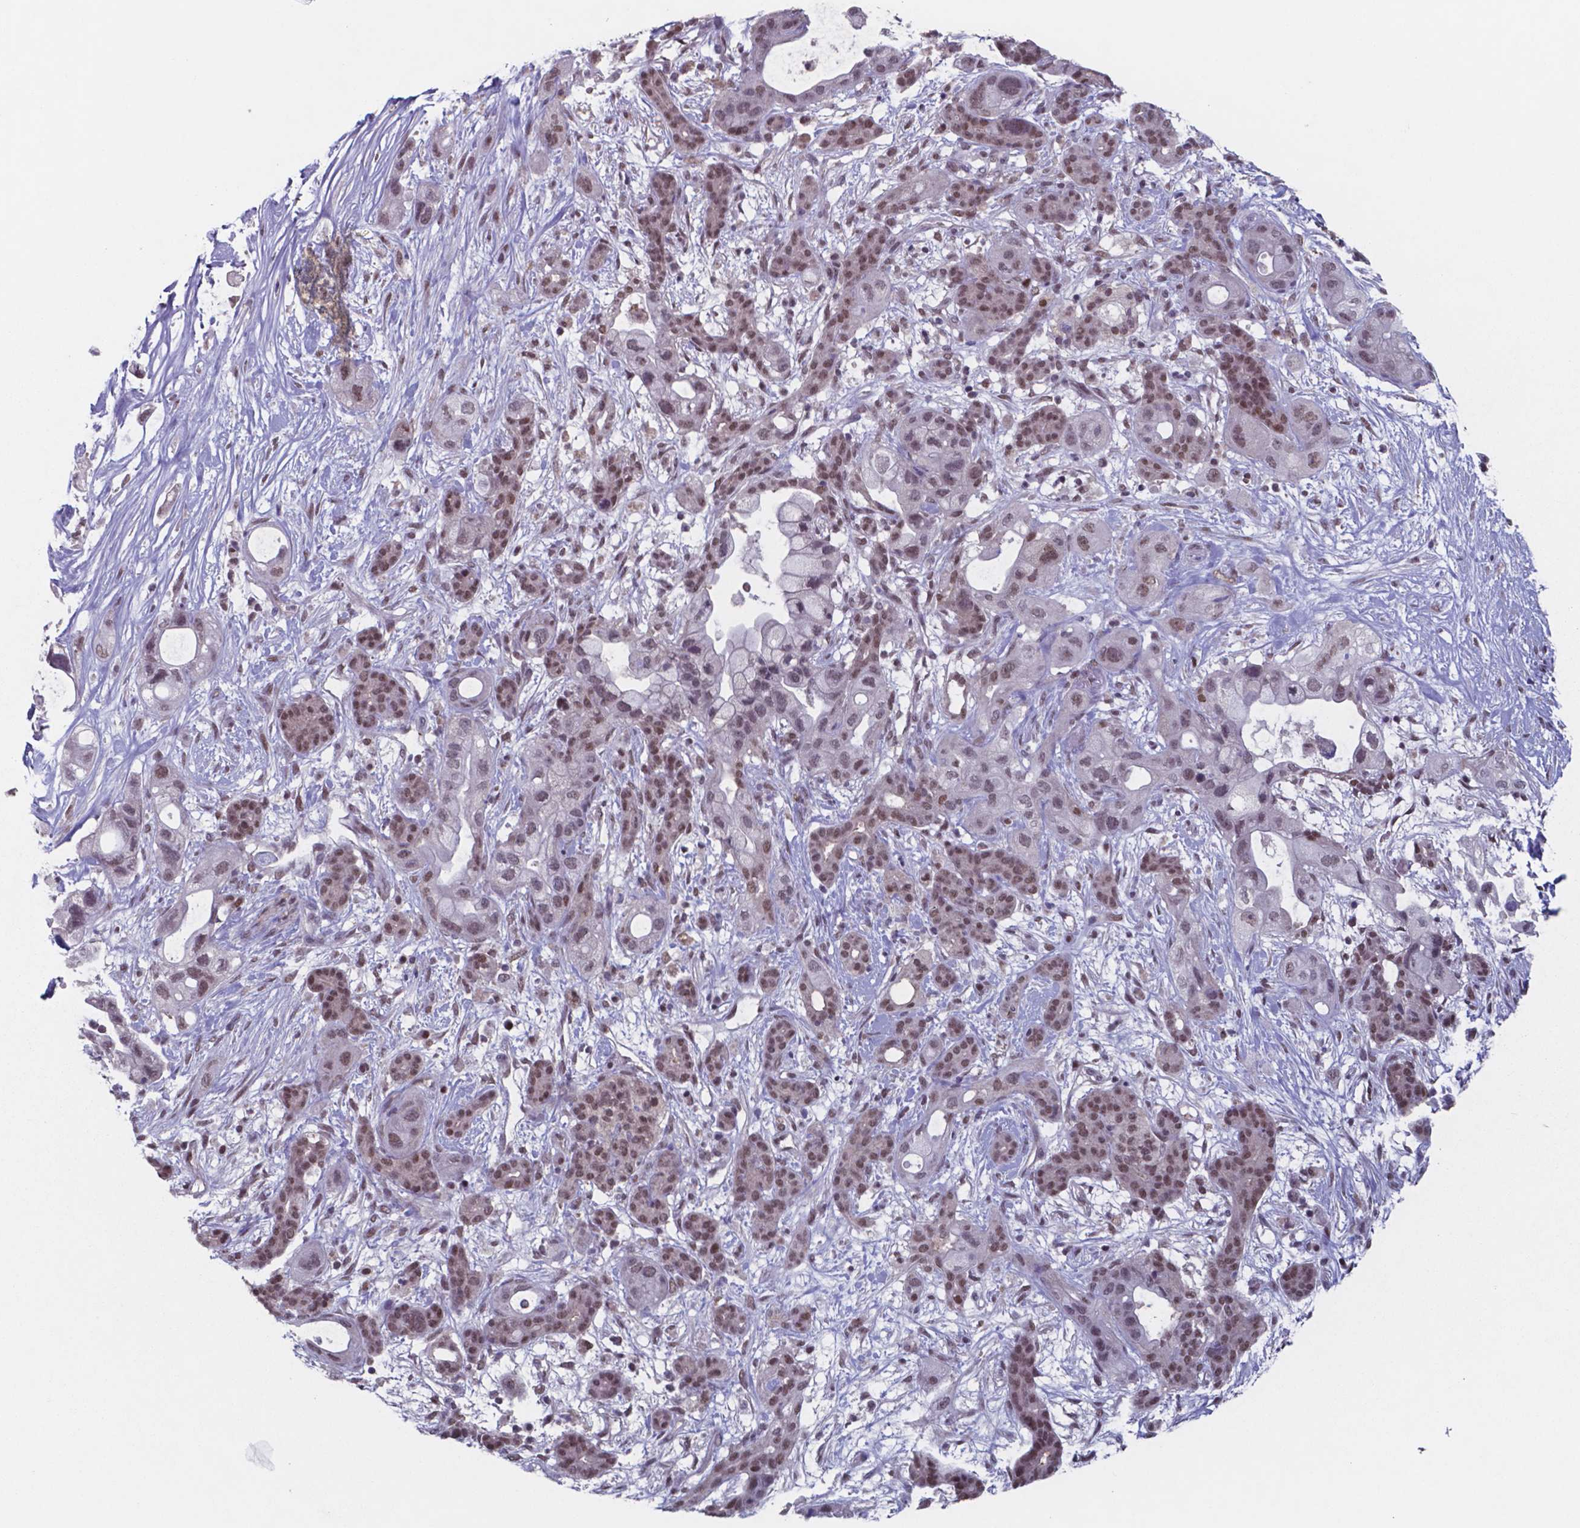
{"staining": {"intensity": "moderate", "quantity": ">75%", "location": "nuclear"}, "tissue": "pancreatic cancer", "cell_type": "Tumor cells", "image_type": "cancer", "snomed": [{"axis": "morphology", "description": "Adenocarcinoma, NOS"}, {"axis": "topography", "description": "Pancreas"}], "caption": "A photomicrograph showing moderate nuclear expression in about >75% of tumor cells in pancreatic adenocarcinoma, as visualized by brown immunohistochemical staining.", "gene": "UBA1", "patient": {"sex": "male", "age": 44}}